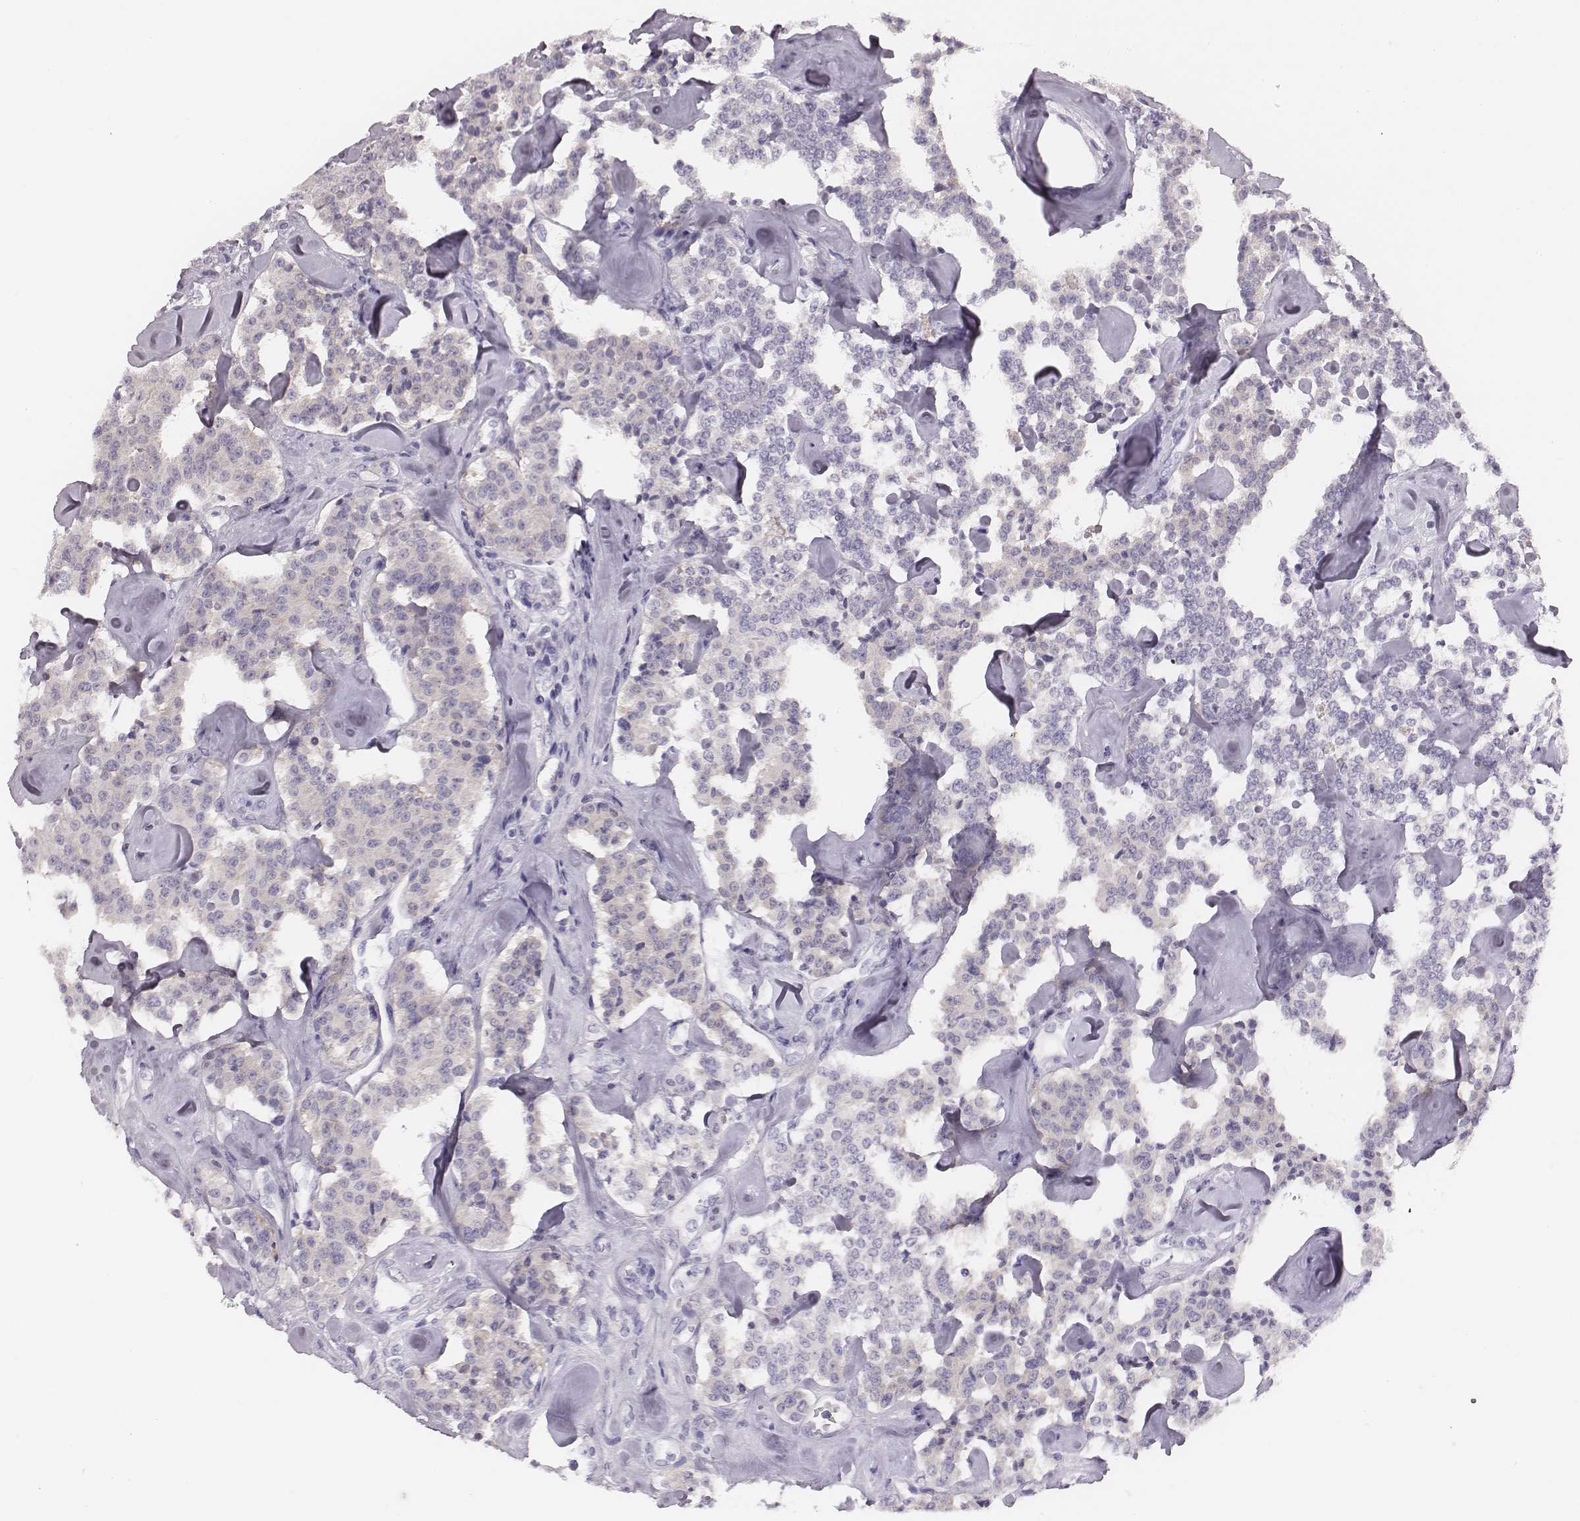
{"staining": {"intensity": "negative", "quantity": "none", "location": "none"}, "tissue": "carcinoid", "cell_type": "Tumor cells", "image_type": "cancer", "snomed": [{"axis": "morphology", "description": "Carcinoid, malignant, NOS"}, {"axis": "topography", "description": "Pancreas"}], "caption": "DAB immunohistochemical staining of human carcinoid exhibits no significant positivity in tumor cells.", "gene": "H1-6", "patient": {"sex": "male", "age": 41}}